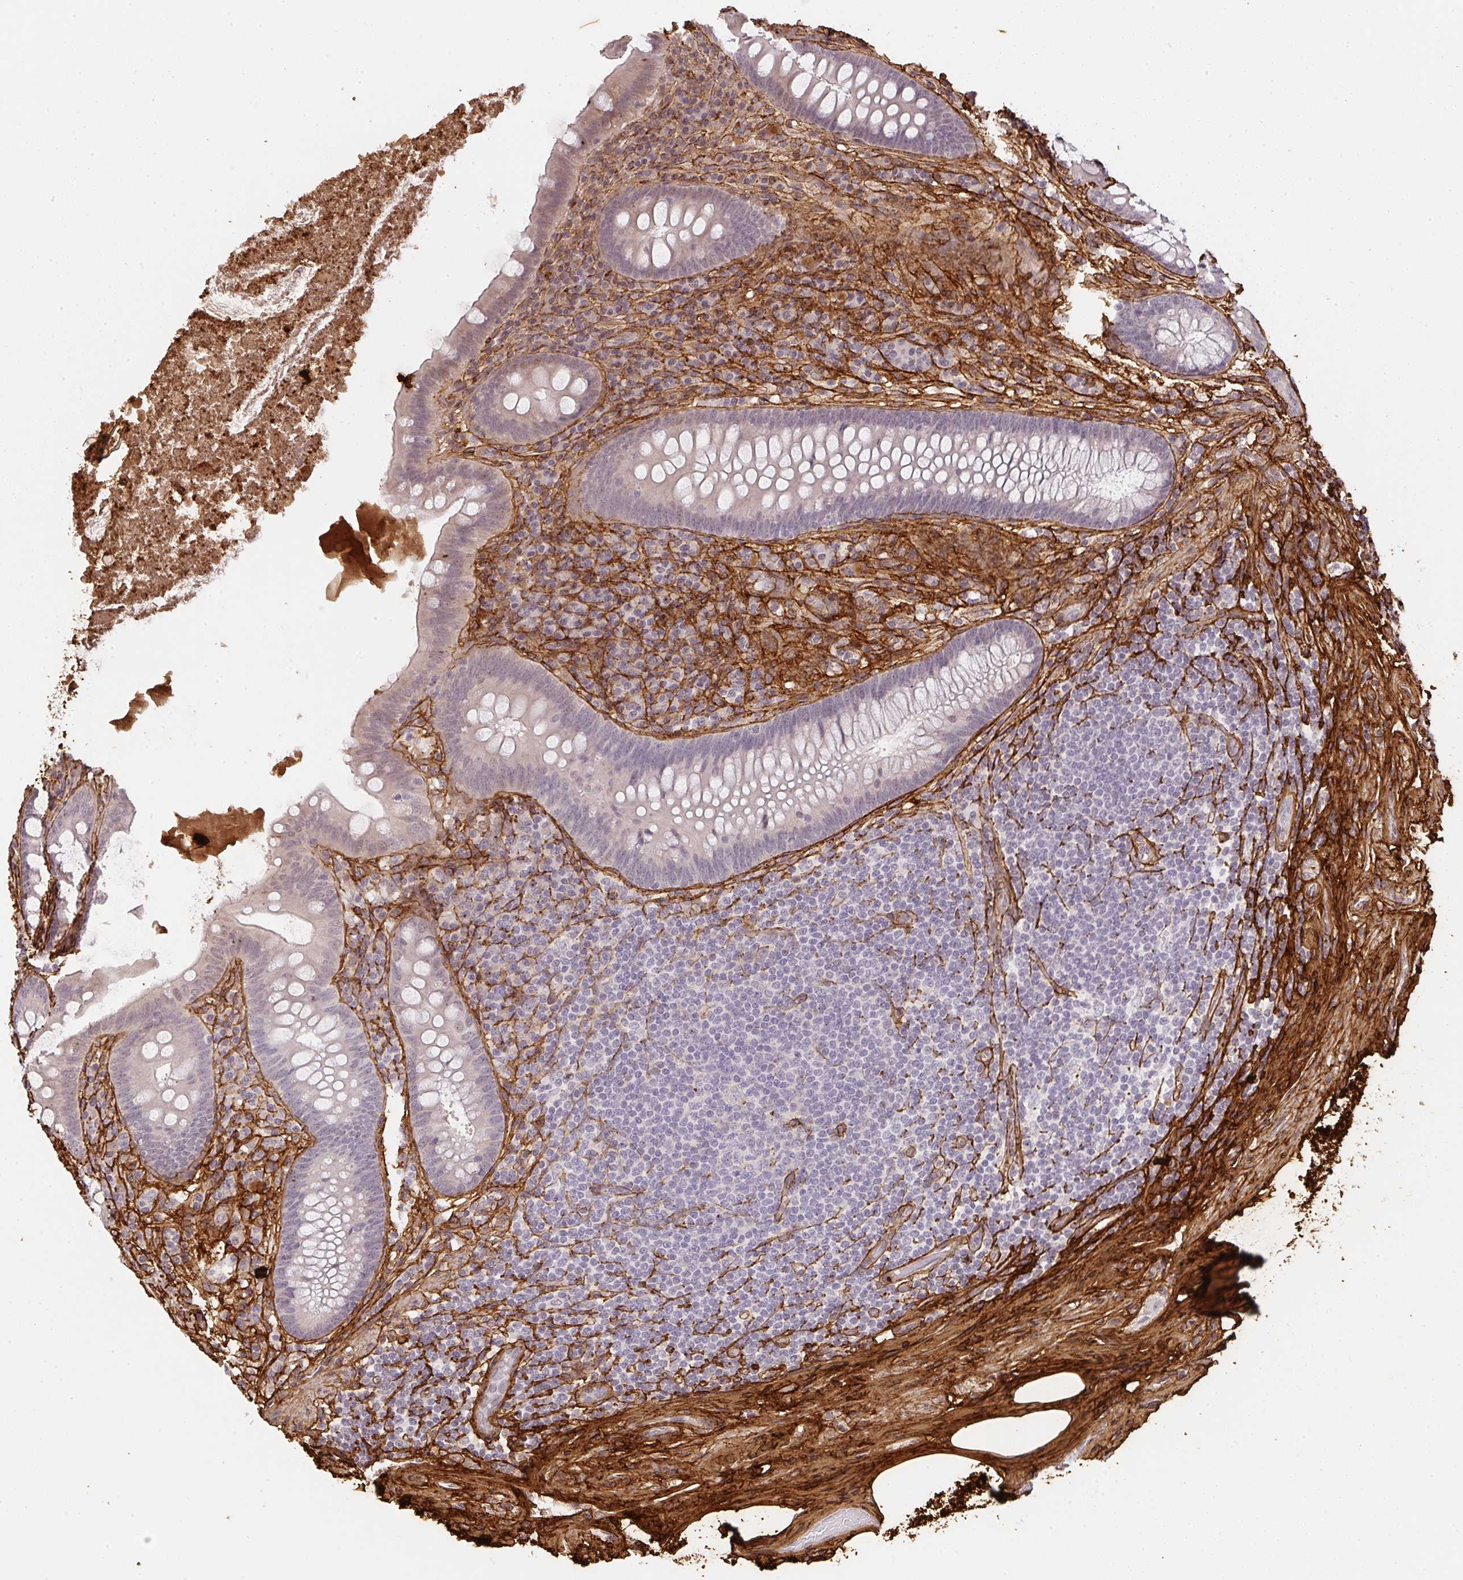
{"staining": {"intensity": "negative", "quantity": "none", "location": "none"}, "tissue": "appendix", "cell_type": "Glandular cells", "image_type": "normal", "snomed": [{"axis": "morphology", "description": "Normal tissue, NOS"}, {"axis": "topography", "description": "Appendix"}], "caption": "DAB (3,3'-diaminobenzidine) immunohistochemical staining of unremarkable human appendix exhibits no significant expression in glandular cells.", "gene": "COL3A1", "patient": {"sex": "male", "age": 71}}